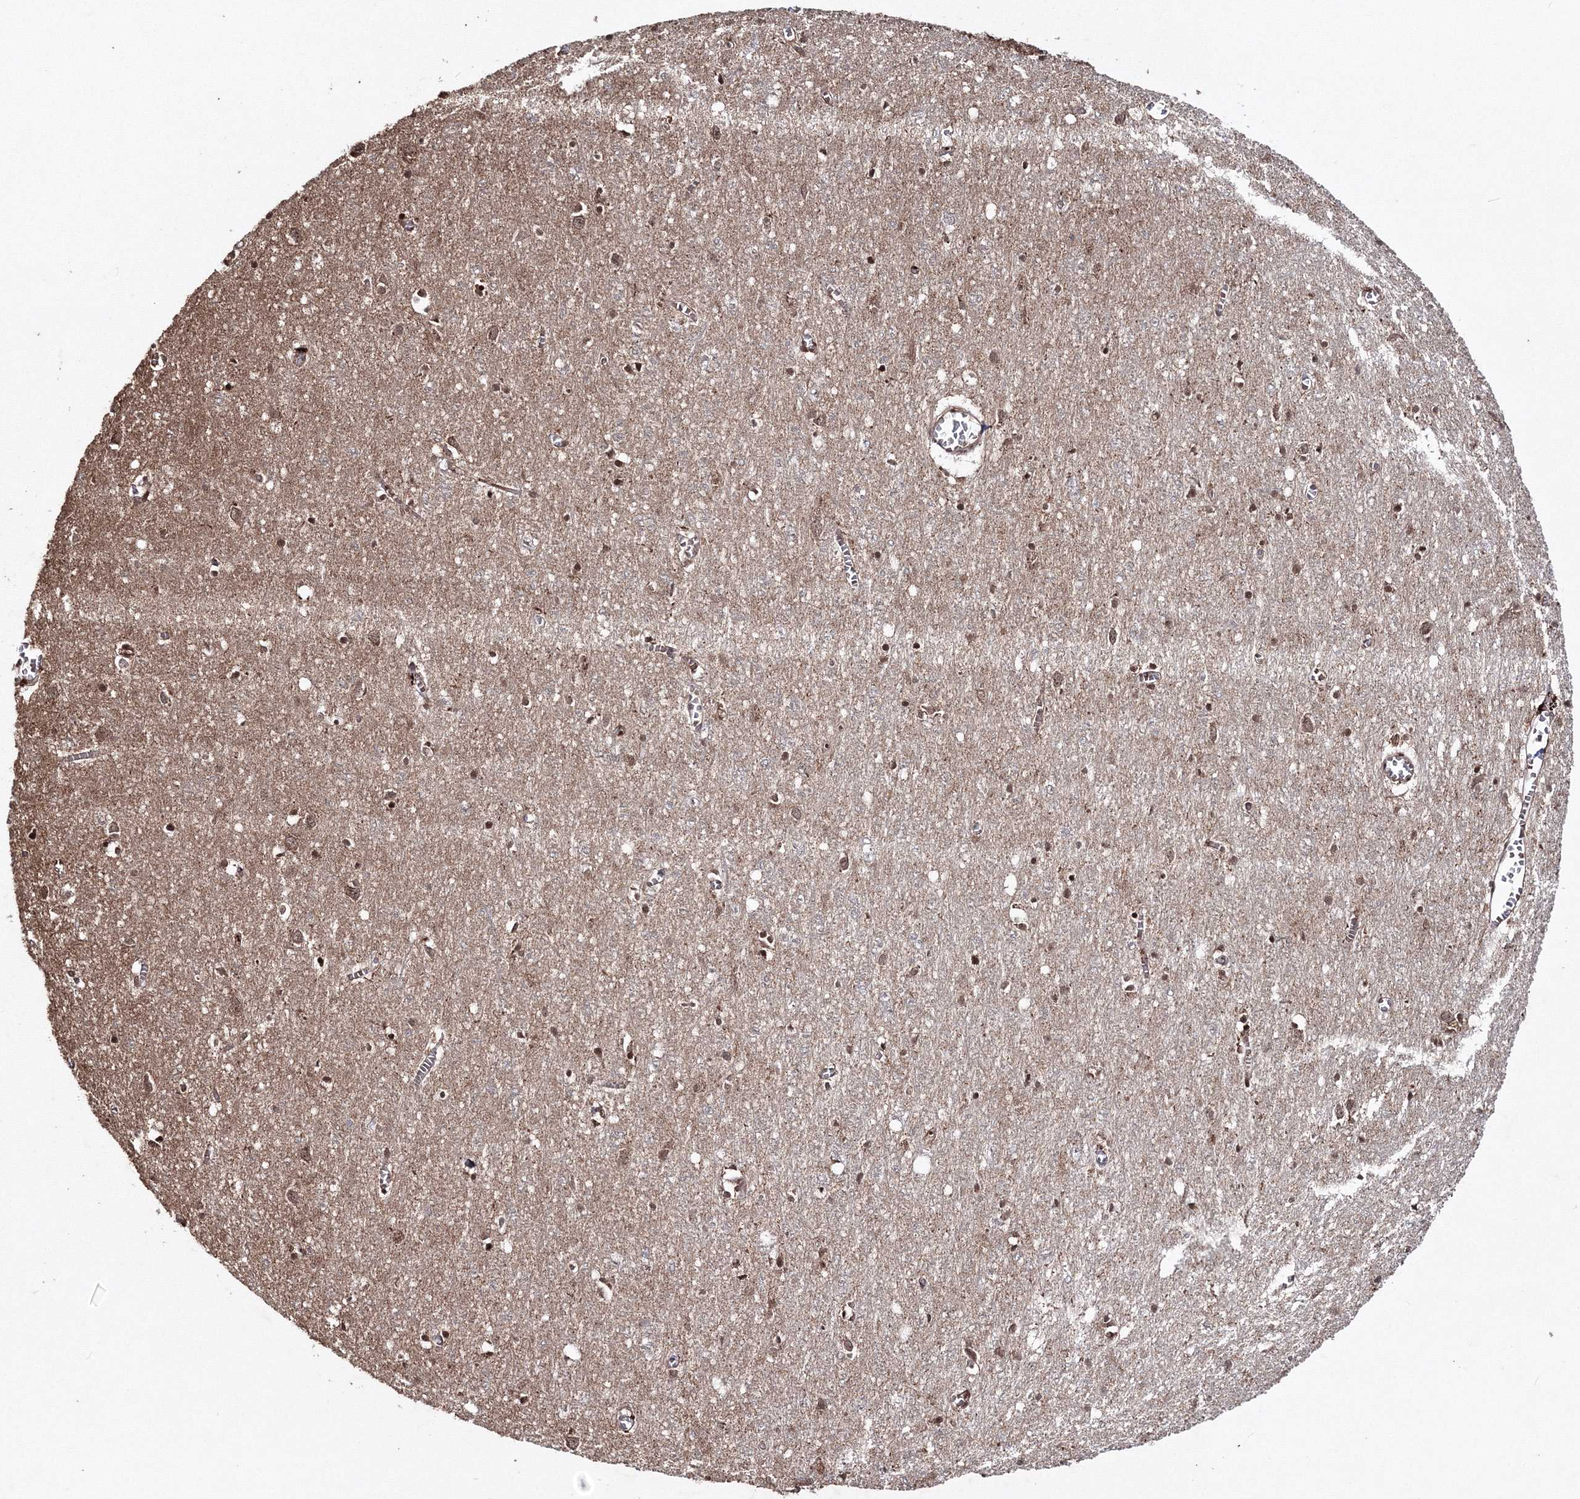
{"staining": {"intensity": "moderate", "quantity": ">75%", "location": "cytoplasmic/membranous,nuclear"}, "tissue": "cerebral cortex", "cell_type": "Endothelial cells", "image_type": "normal", "snomed": [{"axis": "morphology", "description": "Normal tissue, NOS"}, {"axis": "topography", "description": "Cerebral cortex"}], "caption": "Immunohistochemical staining of unremarkable cerebral cortex exhibits medium levels of moderate cytoplasmic/membranous,nuclear staining in about >75% of endothelial cells. (DAB = brown stain, brightfield microscopy at high magnification).", "gene": "PEX13", "patient": {"sex": "female", "age": 64}}